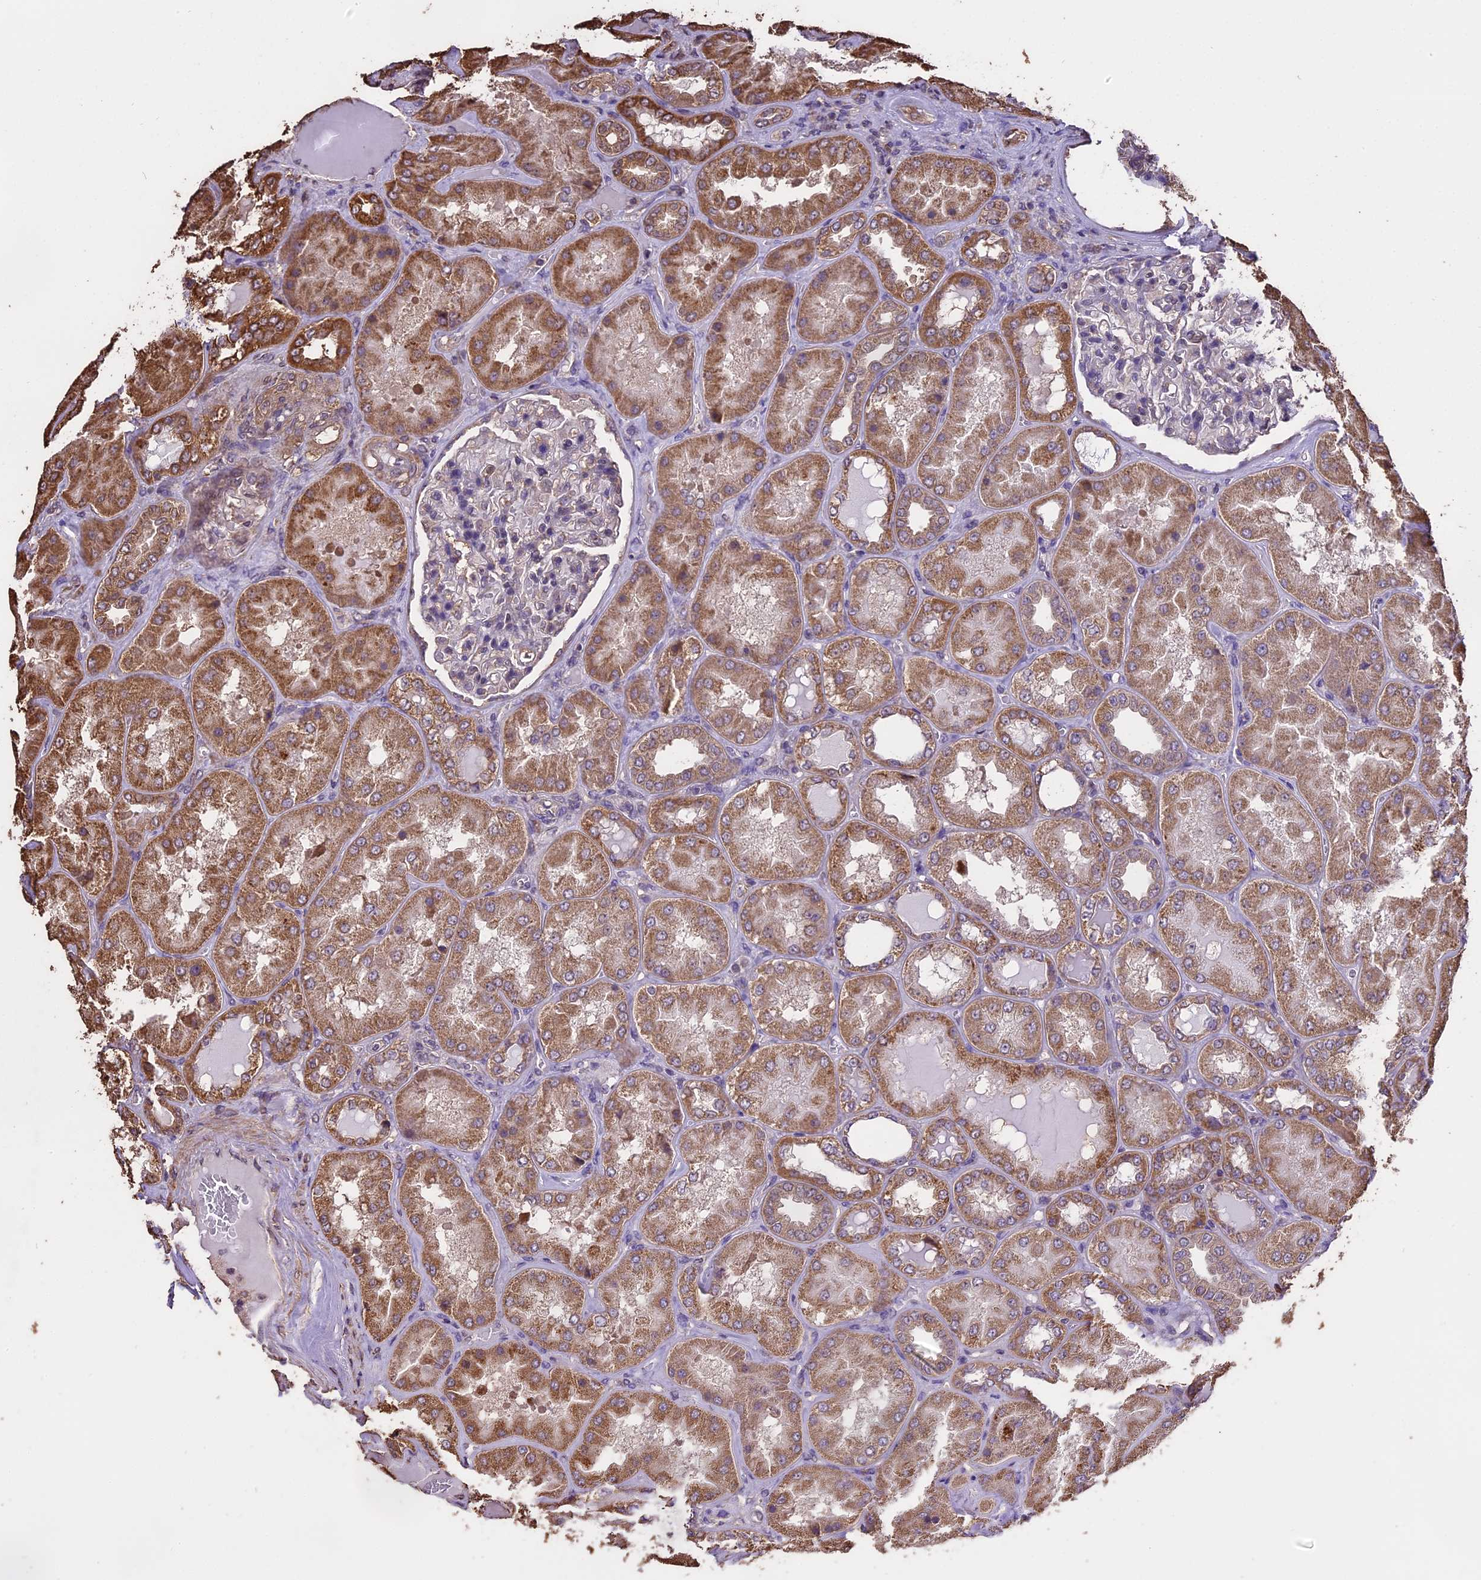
{"staining": {"intensity": "weak", "quantity": "<25%", "location": "cytoplasmic/membranous"}, "tissue": "kidney", "cell_type": "Cells in glomeruli", "image_type": "normal", "snomed": [{"axis": "morphology", "description": "Normal tissue, NOS"}, {"axis": "topography", "description": "Kidney"}], "caption": "High magnification brightfield microscopy of benign kidney stained with DAB (3,3'-diaminobenzidine) (brown) and counterstained with hematoxylin (blue): cells in glomeruli show no significant positivity.", "gene": "PGPEP1L", "patient": {"sex": "female", "age": 56}}